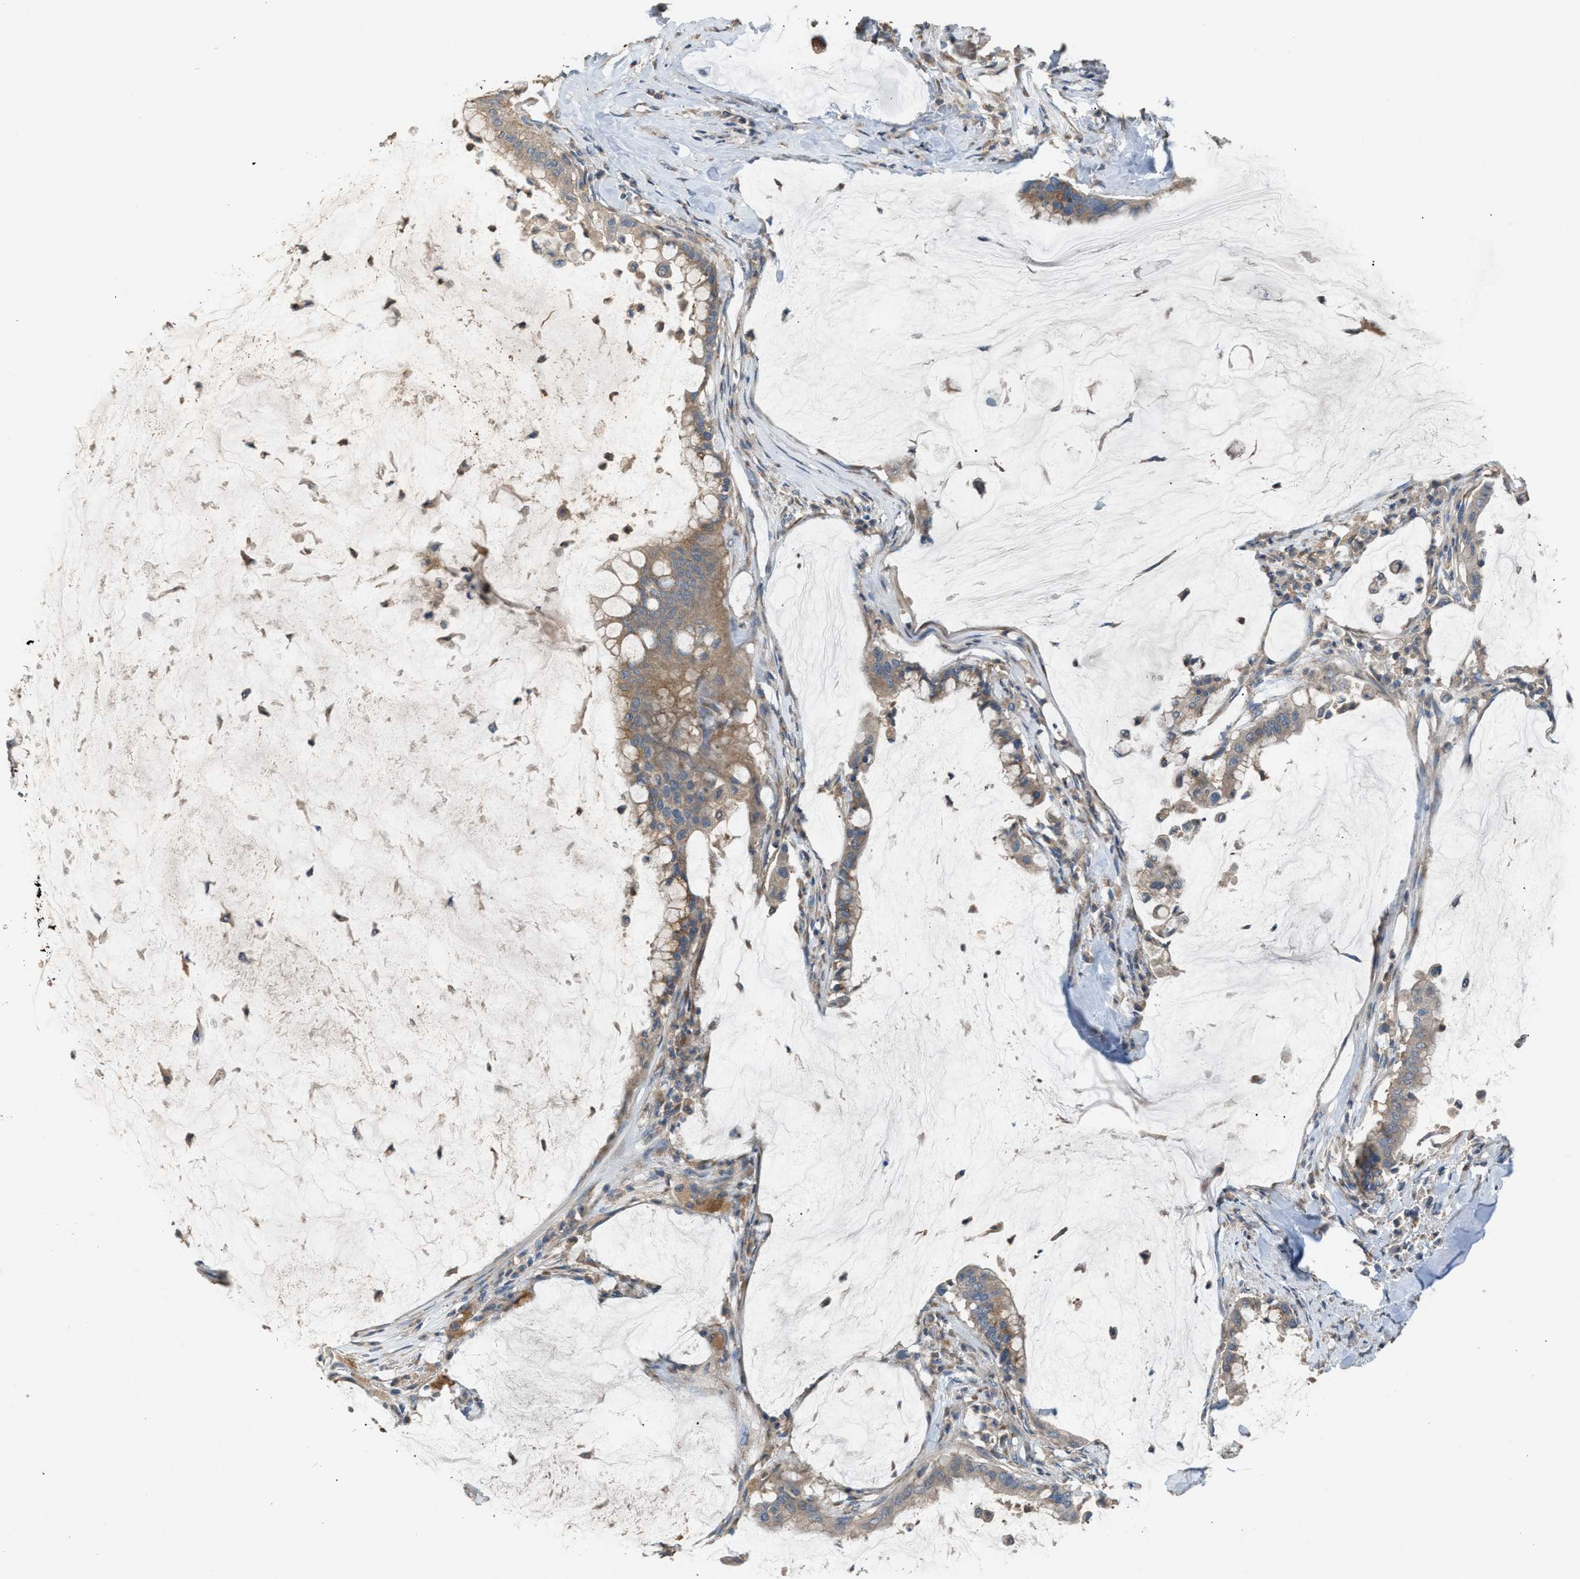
{"staining": {"intensity": "weak", "quantity": ">75%", "location": "cytoplasmic/membranous"}, "tissue": "pancreatic cancer", "cell_type": "Tumor cells", "image_type": "cancer", "snomed": [{"axis": "morphology", "description": "Adenocarcinoma, NOS"}, {"axis": "topography", "description": "Pancreas"}], "caption": "Brown immunohistochemical staining in human pancreatic cancer displays weak cytoplasmic/membranous positivity in about >75% of tumor cells. (DAB IHC, brown staining for protein, blue staining for nuclei).", "gene": "TPK1", "patient": {"sex": "male", "age": 41}}